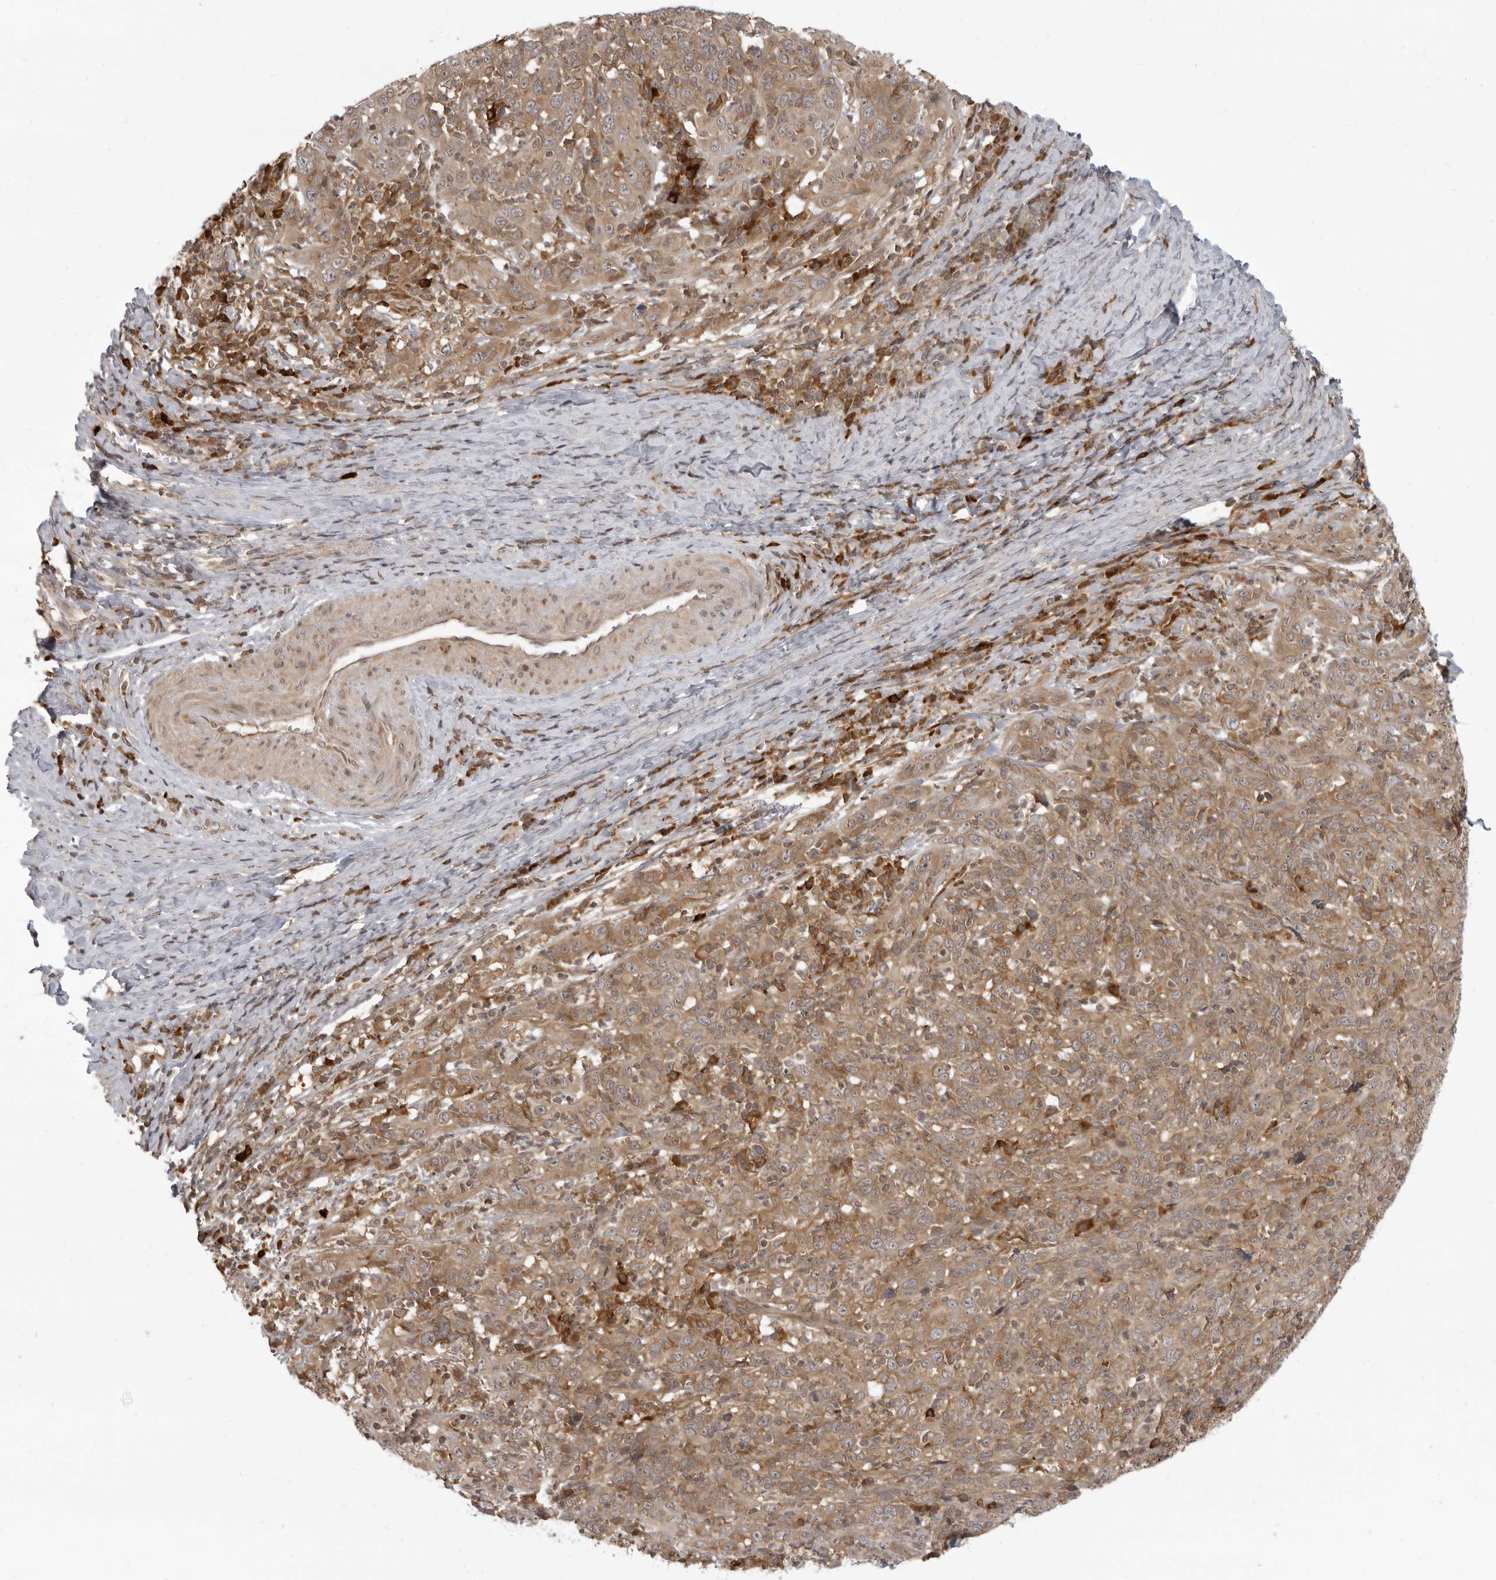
{"staining": {"intensity": "moderate", "quantity": ">75%", "location": "cytoplasmic/membranous"}, "tissue": "cervical cancer", "cell_type": "Tumor cells", "image_type": "cancer", "snomed": [{"axis": "morphology", "description": "Squamous cell carcinoma, NOS"}, {"axis": "topography", "description": "Cervix"}], "caption": "DAB immunohistochemical staining of human squamous cell carcinoma (cervical) reveals moderate cytoplasmic/membranous protein expression in approximately >75% of tumor cells.", "gene": "PRRC2A", "patient": {"sex": "female", "age": 46}}